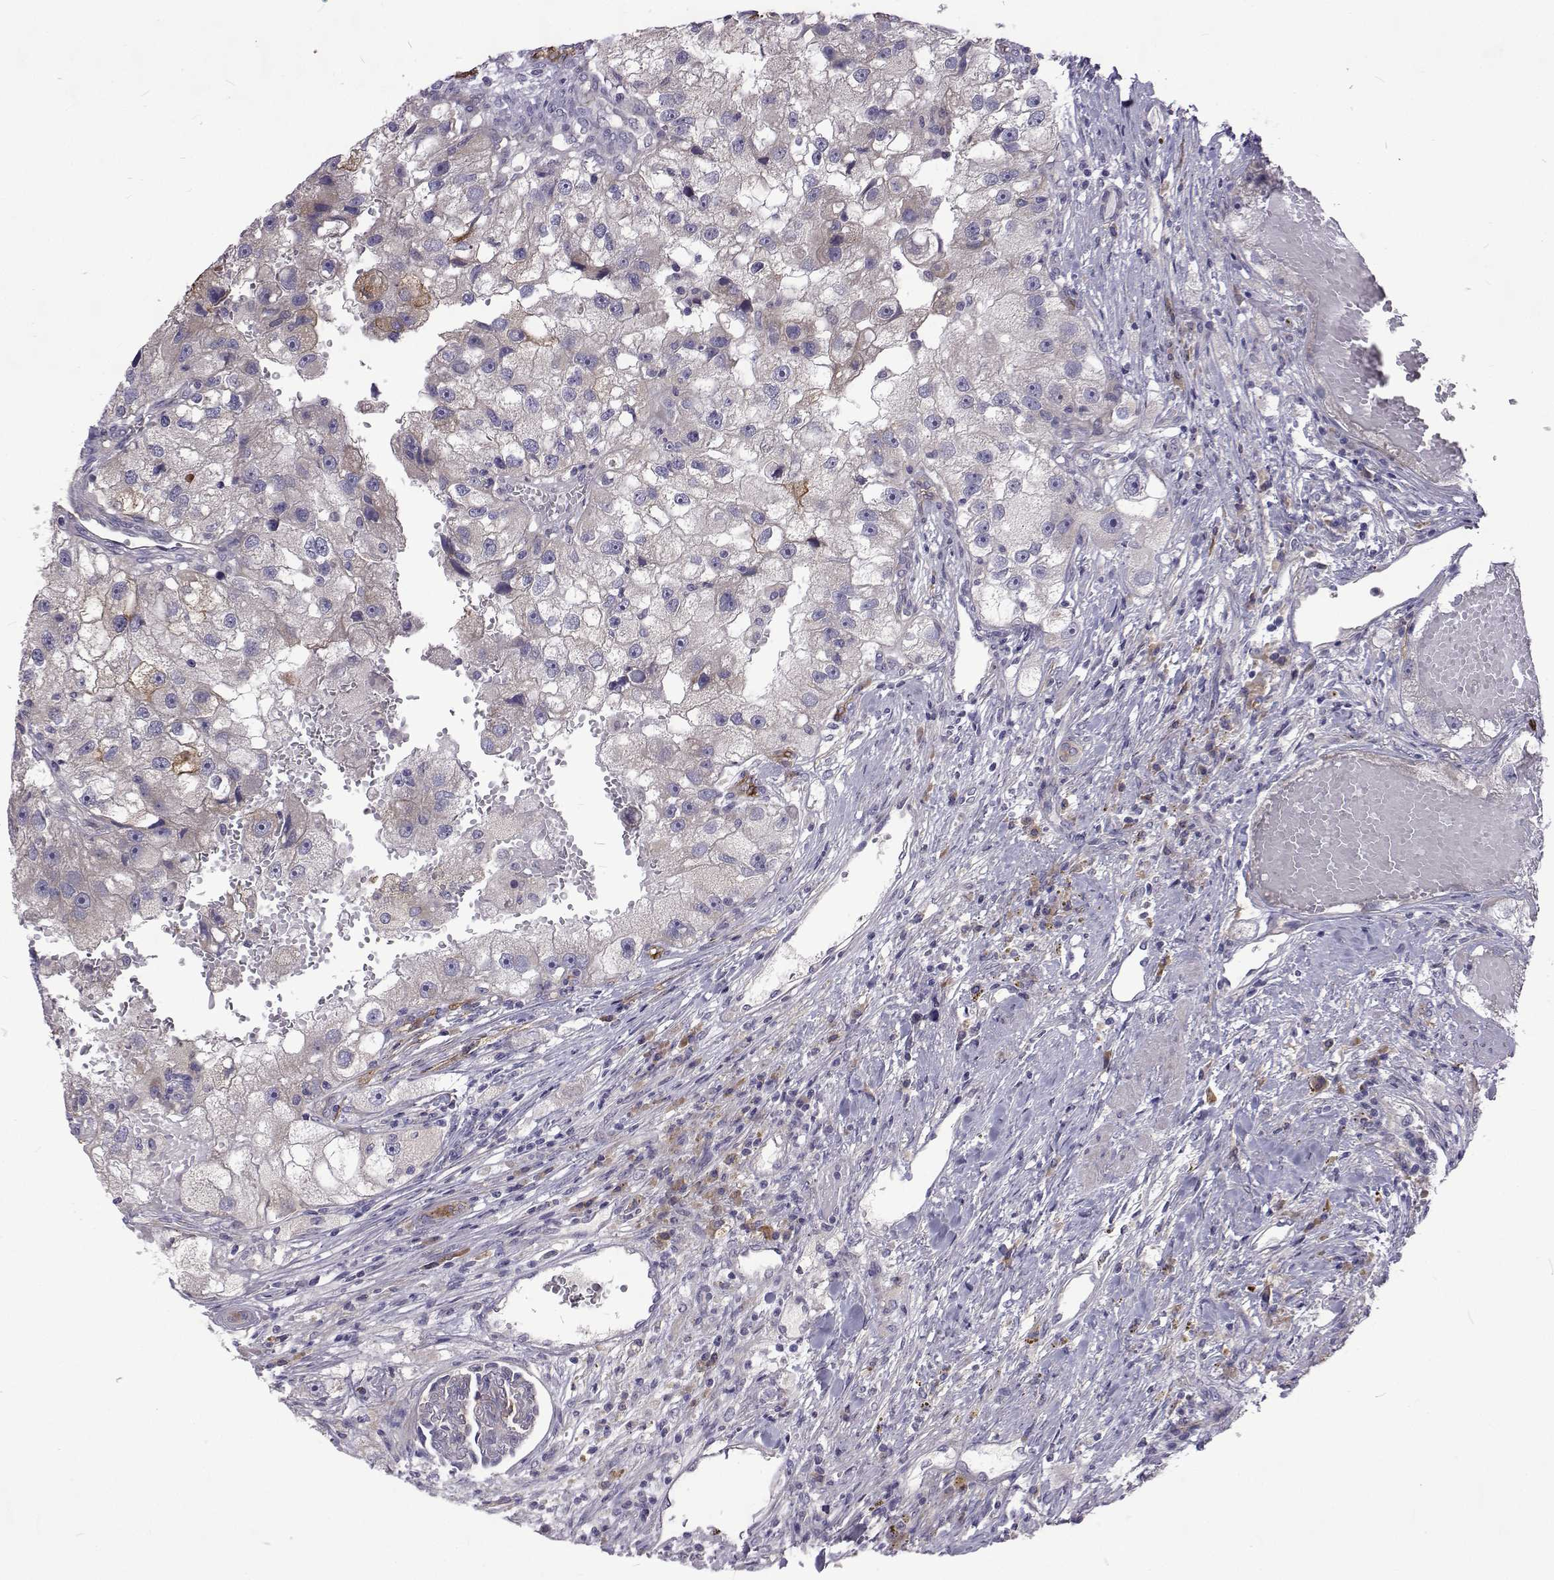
{"staining": {"intensity": "negative", "quantity": "none", "location": "none"}, "tissue": "renal cancer", "cell_type": "Tumor cells", "image_type": "cancer", "snomed": [{"axis": "morphology", "description": "Adenocarcinoma, NOS"}, {"axis": "topography", "description": "Kidney"}], "caption": "Tumor cells are negative for protein expression in human renal adenocarcinoma. (DAB (3,3'-diaminobenzidine) immunohistochemistry (IHC), high magnification).", "gene": "NPR3", "patient": {"sex": "male", "age": 63}}